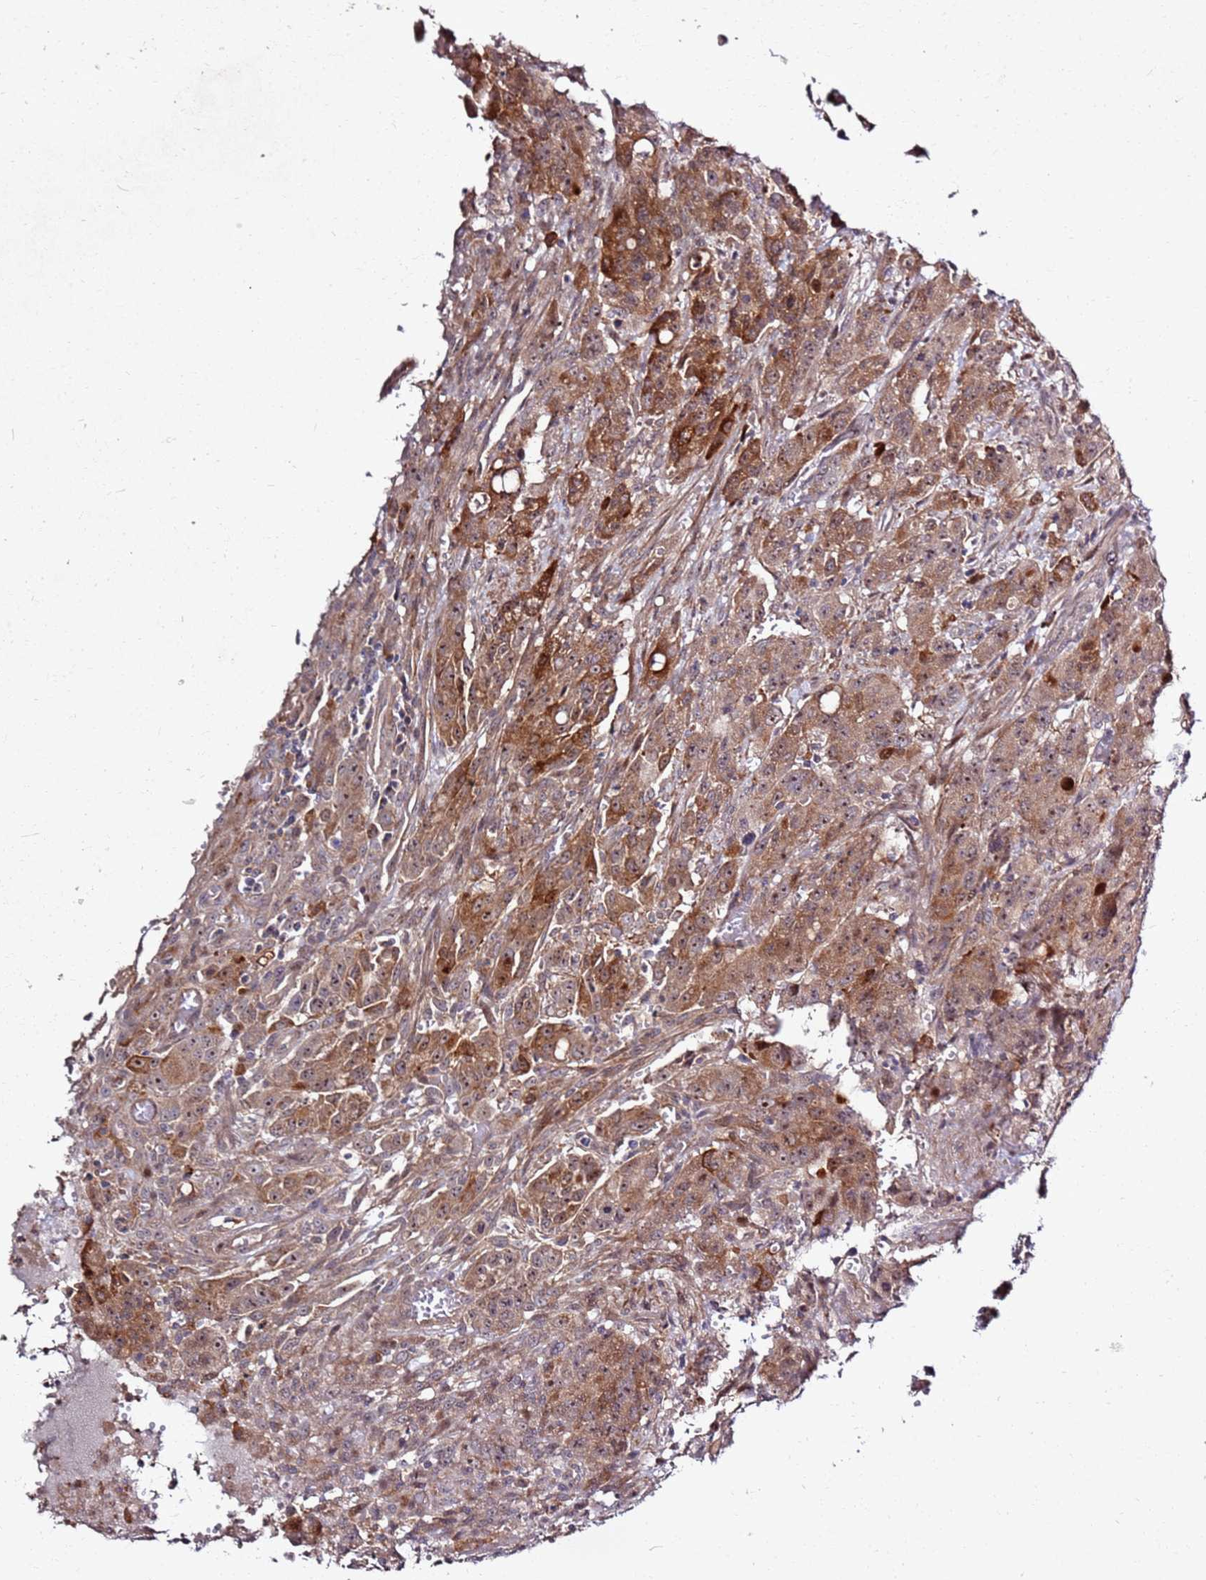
{"staining": {"intensity": "moderate", "quantity": ">75%", "location": "cytoplasmic/membranous,nuclear"}, "tissue": "colorectal cancer", "cell_type": "Tumor cells", "image_type": "cancer", "snomed": [{"axis": "morphology", "description": "Adenocarcinoma, NOS"}, {"axis": "topography", "description": "Colon"}], "caption": "Protein analysis of colorectal cancer (adenocarcinoma) tissue demonstrates moderate cytoplasmic/membranous and nuclear expression in approximately >75% of tumor cells.", "gene": "CNPY1", "patient": {"sex": "male", "age": 62}}